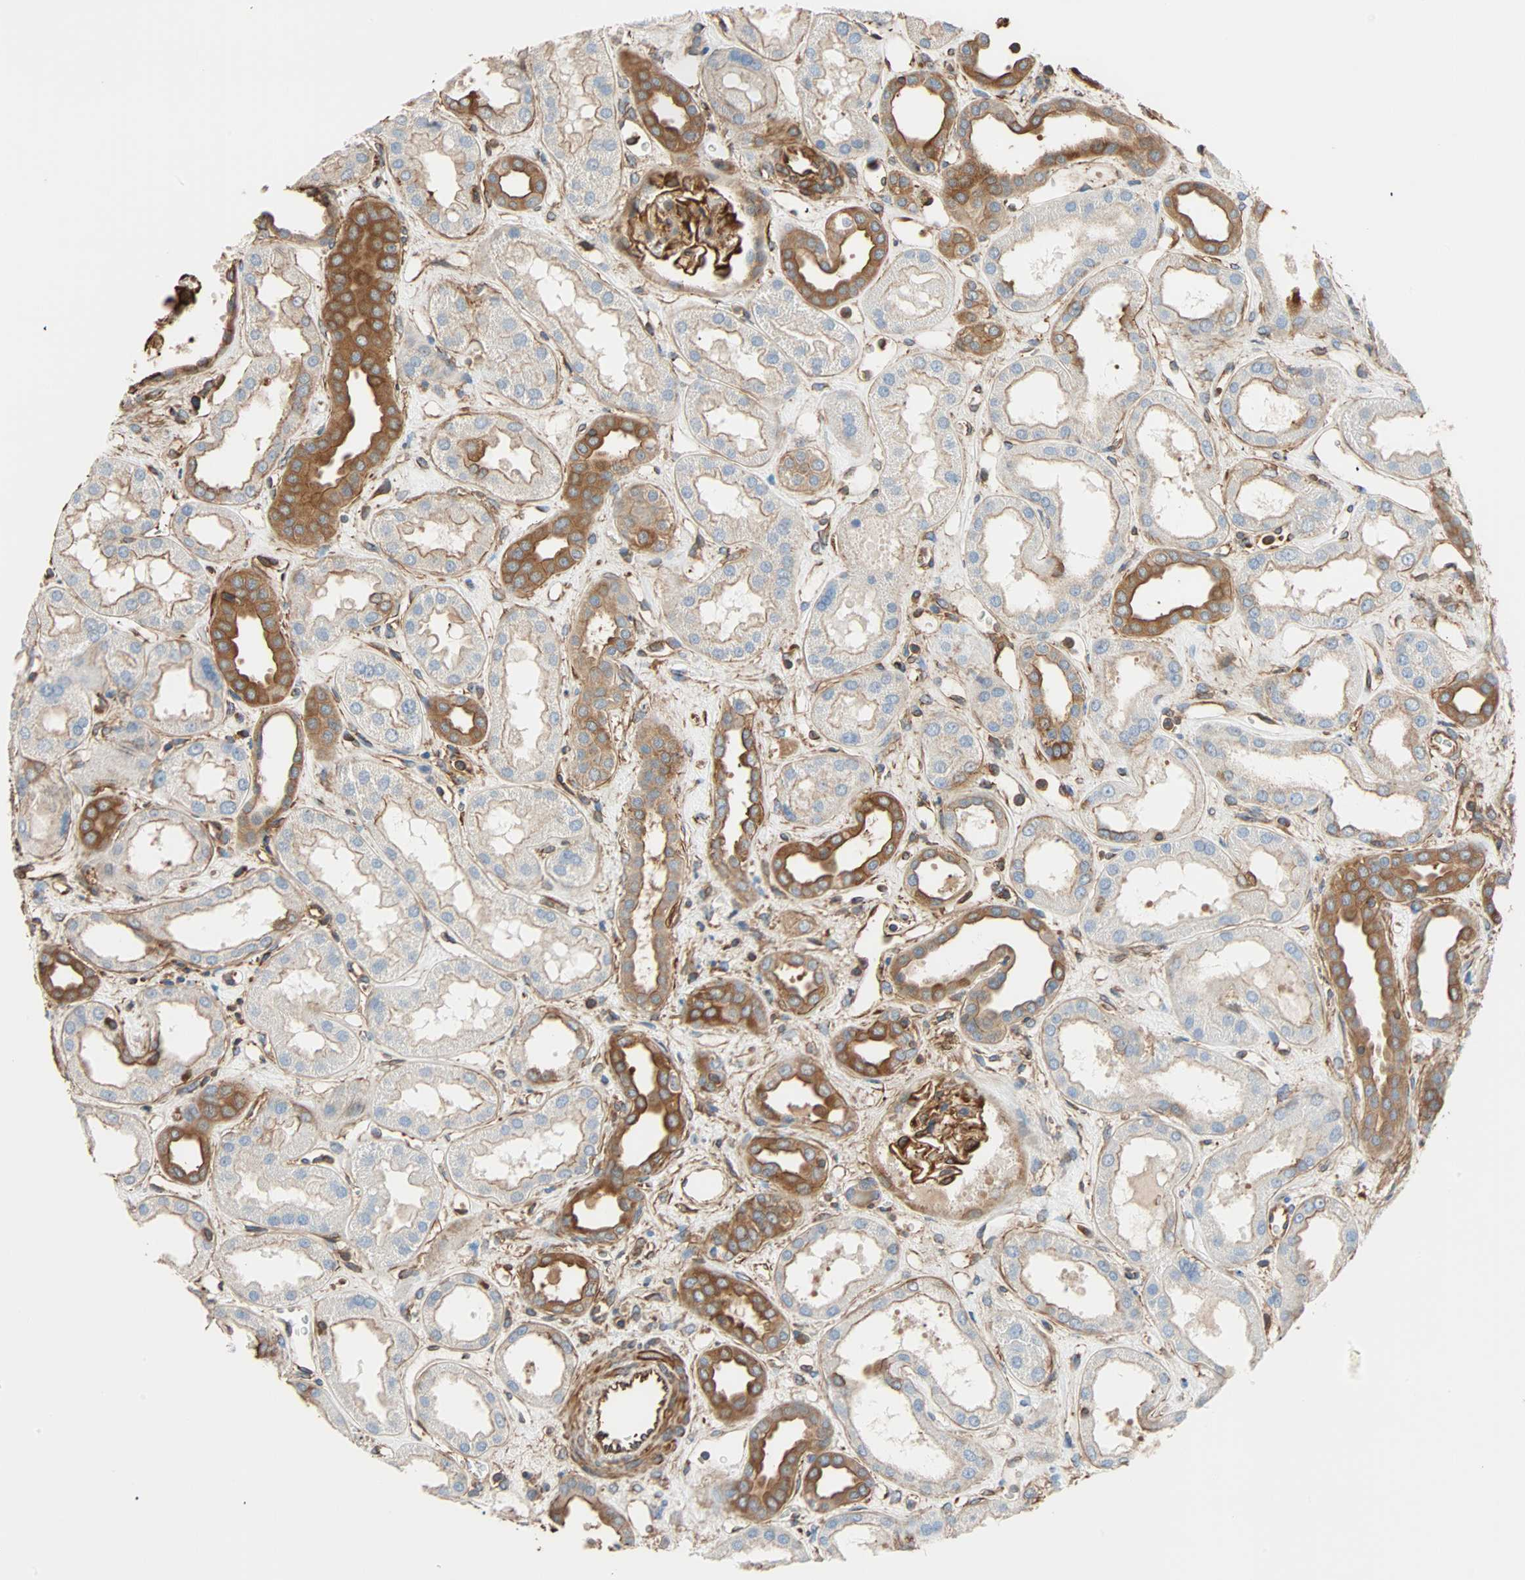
{"staining": {"intensity": "strong", "quantity": ">75%", "location": "cytoplasmic/membranous"}, "tissue": "kidney", "cell_type": "Cells in glomeruli", "image_type": "normal", "snomed": [{"axis": "morphology", "description": "Normal tissue, NOS"}, {"axis": "topography", "description": "Kidney"}], "caption": "Immunohistochemical staining of benign kidney demonstrates high levels of strong cytoplasmic/membranous positivity in approximately >75% of cells in glomeruli.", "gene": "GALNT10", "patient": {"sex": "male", "age": 59}}